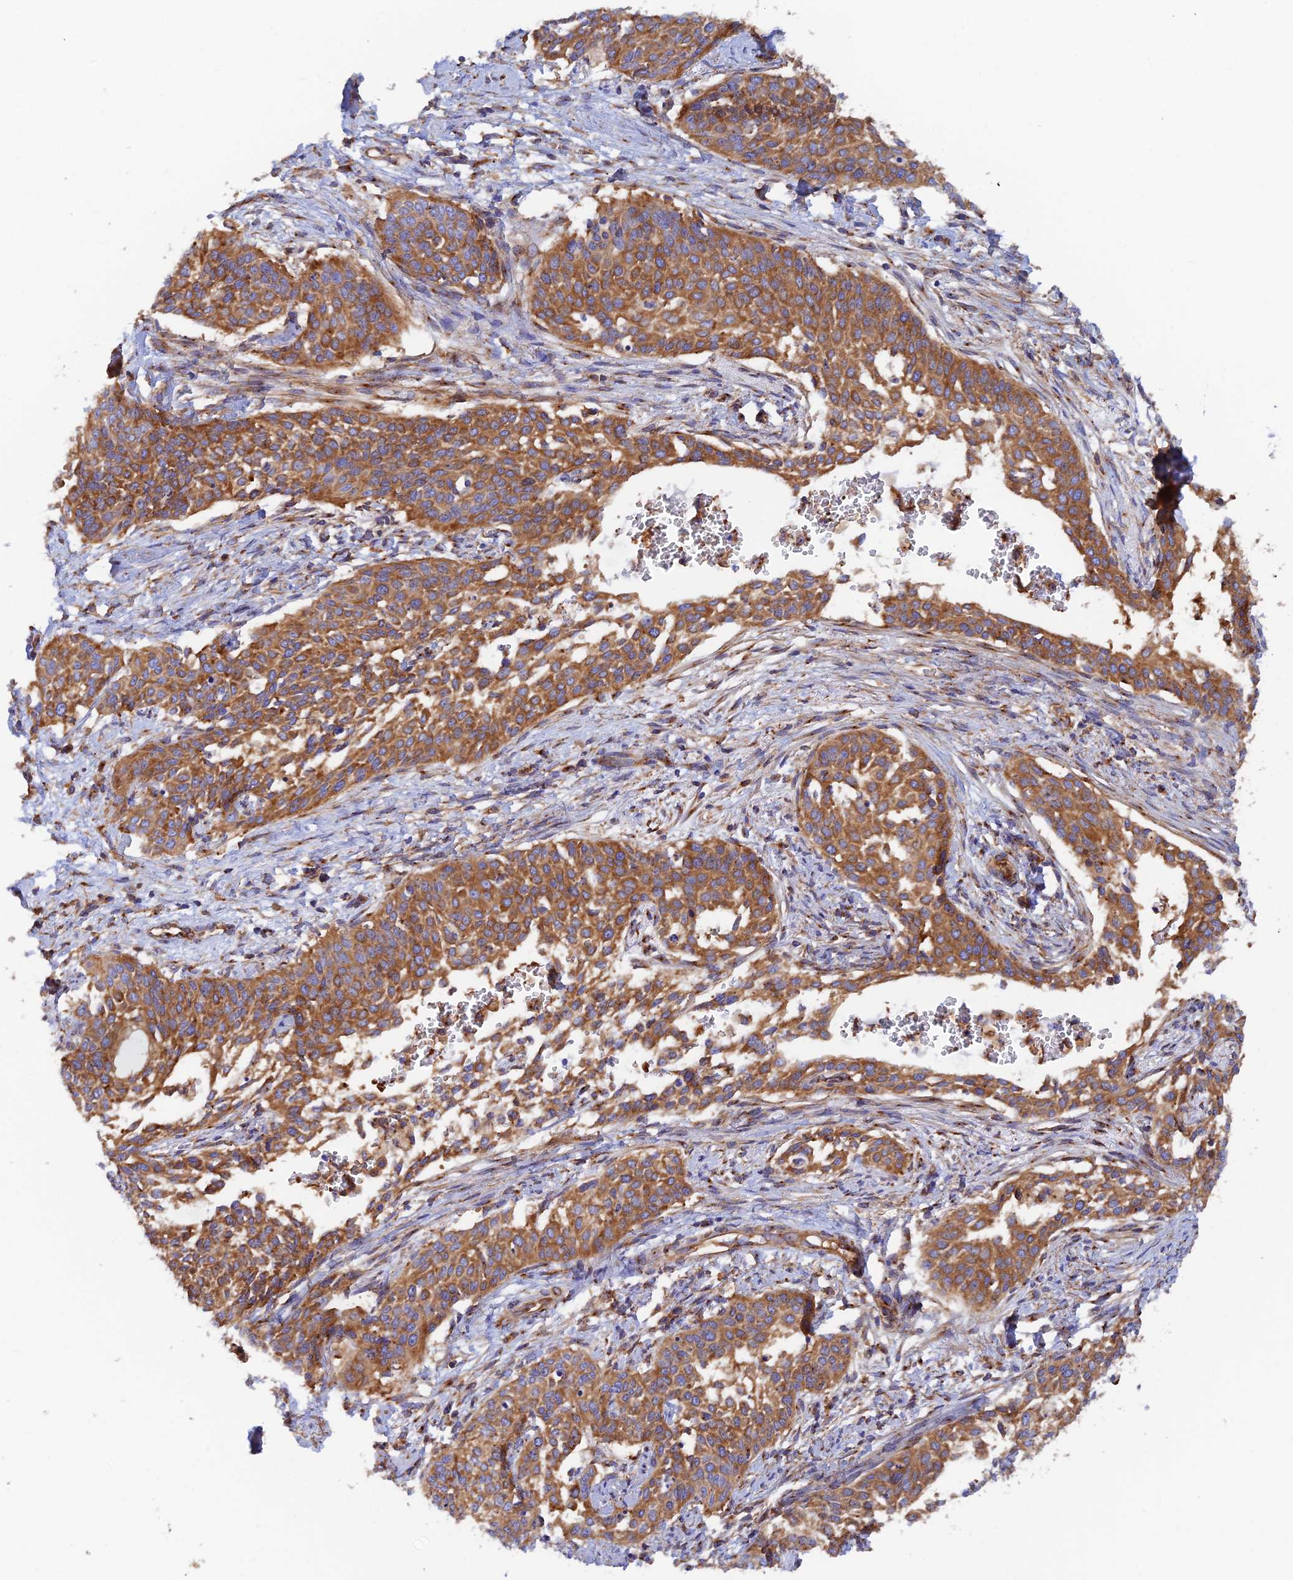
{"staining": {"intensity": "strong", "quantity": ">75%", "location": "cytoplasmic/membranous"}, "tissue": "cervical cancer", "cell_type": "Tumor cells", "image_type": "cancer", "snomed": [{"axis": "morphology", "description": "Squamous cell carcinoma, NOS"}, {"axis": "topography", "description": "Cervix"}], "caption": "About >75% of tumor cells in cervical cancer reveal strong cytoplasmic/membranous protein staining as visualized by brown immunohistochemical staining.", "gene": "DCTN2", "patient": {"sex": "female", "age": 44}}